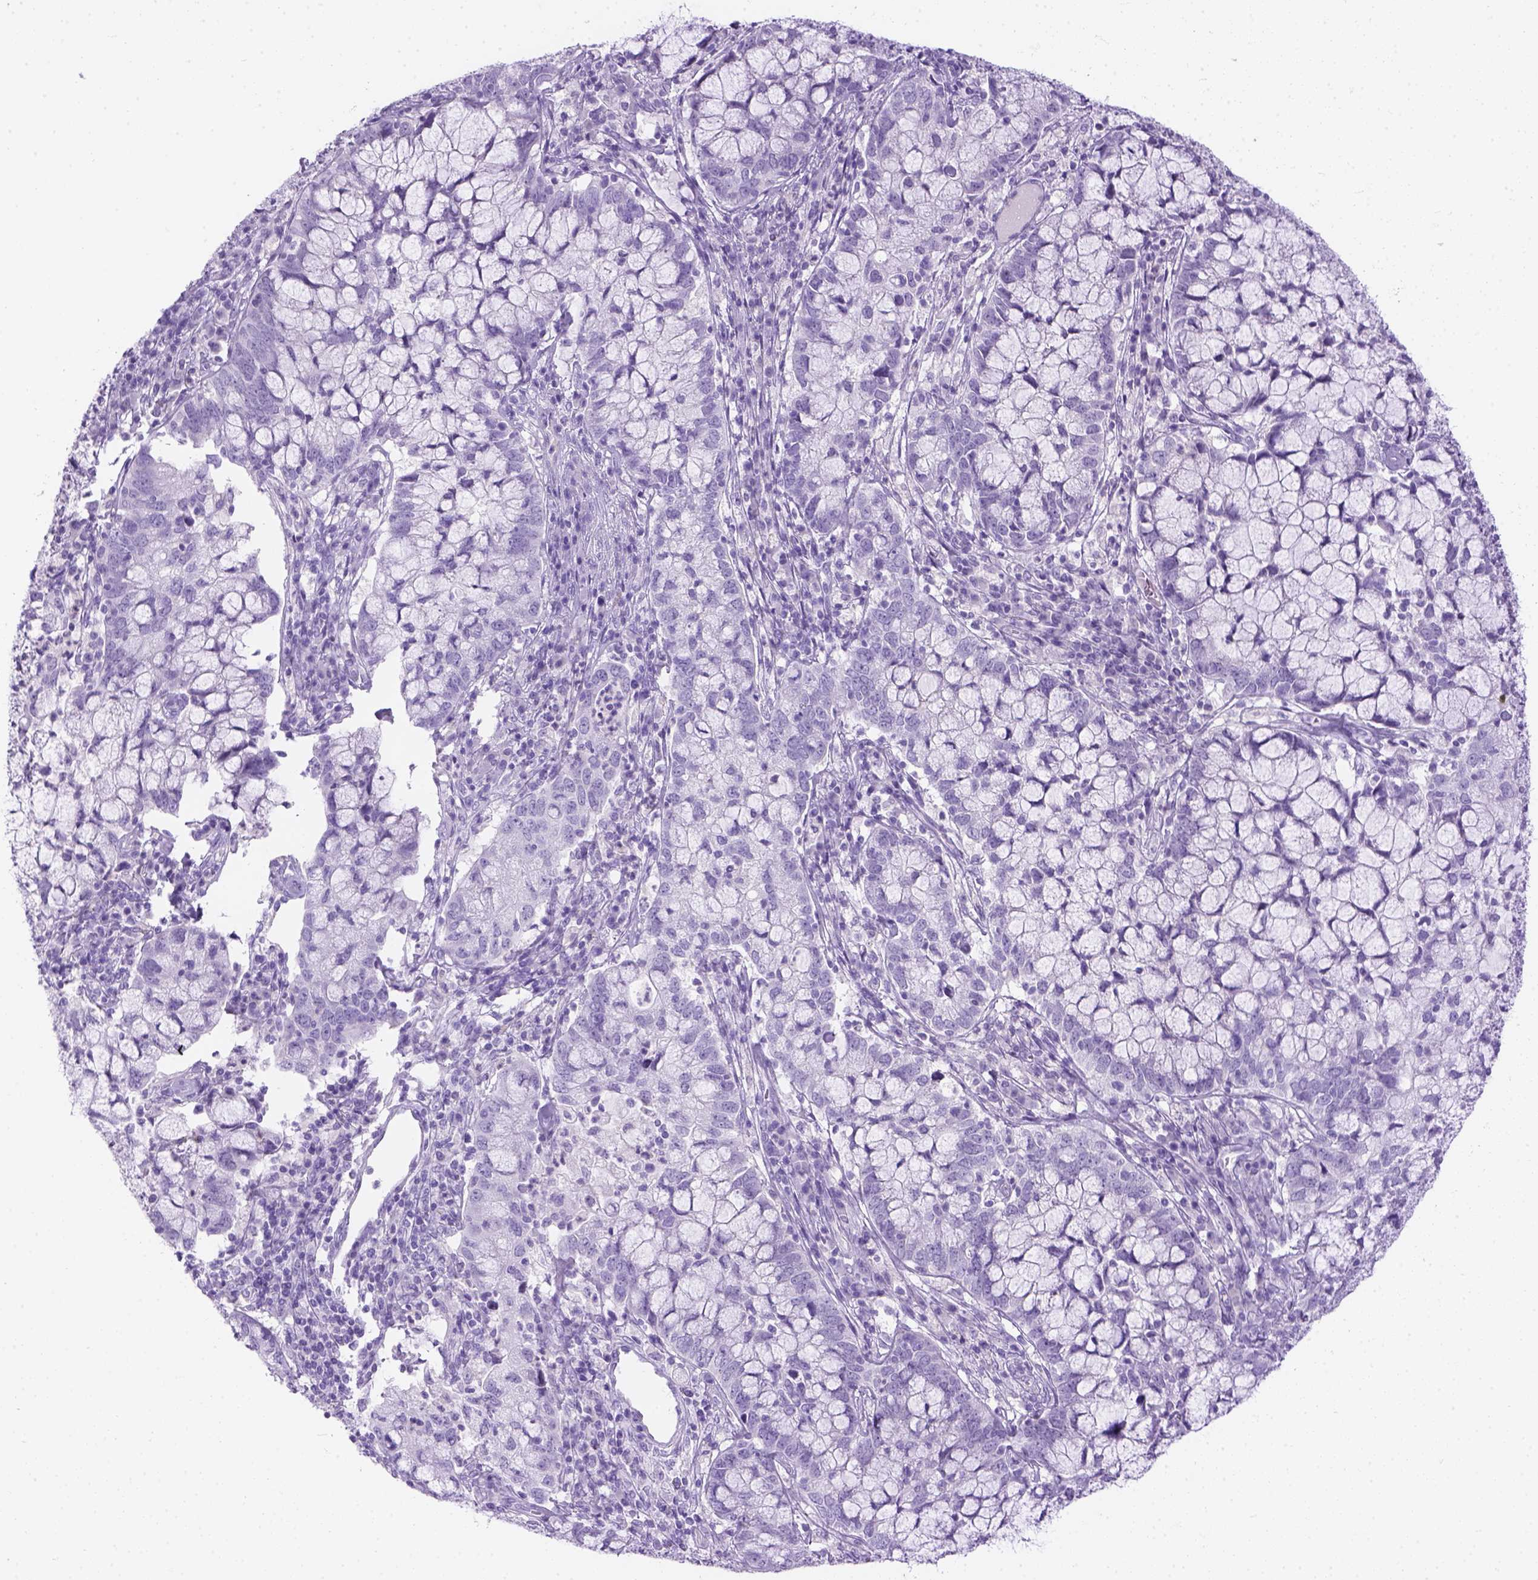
{"staining": {"intensity": "negative", "quantity": "none", "location": "none"}, "tissue": "cervical cancer", "cell_type": "Tumor cells", "image_type": "cancer", "snomed": [{"axis": "morphology", "description": "Adenocarcinoma, NOS"}, {"axis": "topography", "description": "Cervix"}], "caption": "This histopathology image is of adenocarcinoma (cervical) stained with immunohistochemistry to label a protein in brown with the nuclei are counter-stained blue. There is no expression in tumor cells.", "gene": "TMEM38A", "patient": {"sex": "female", "age": 40}}